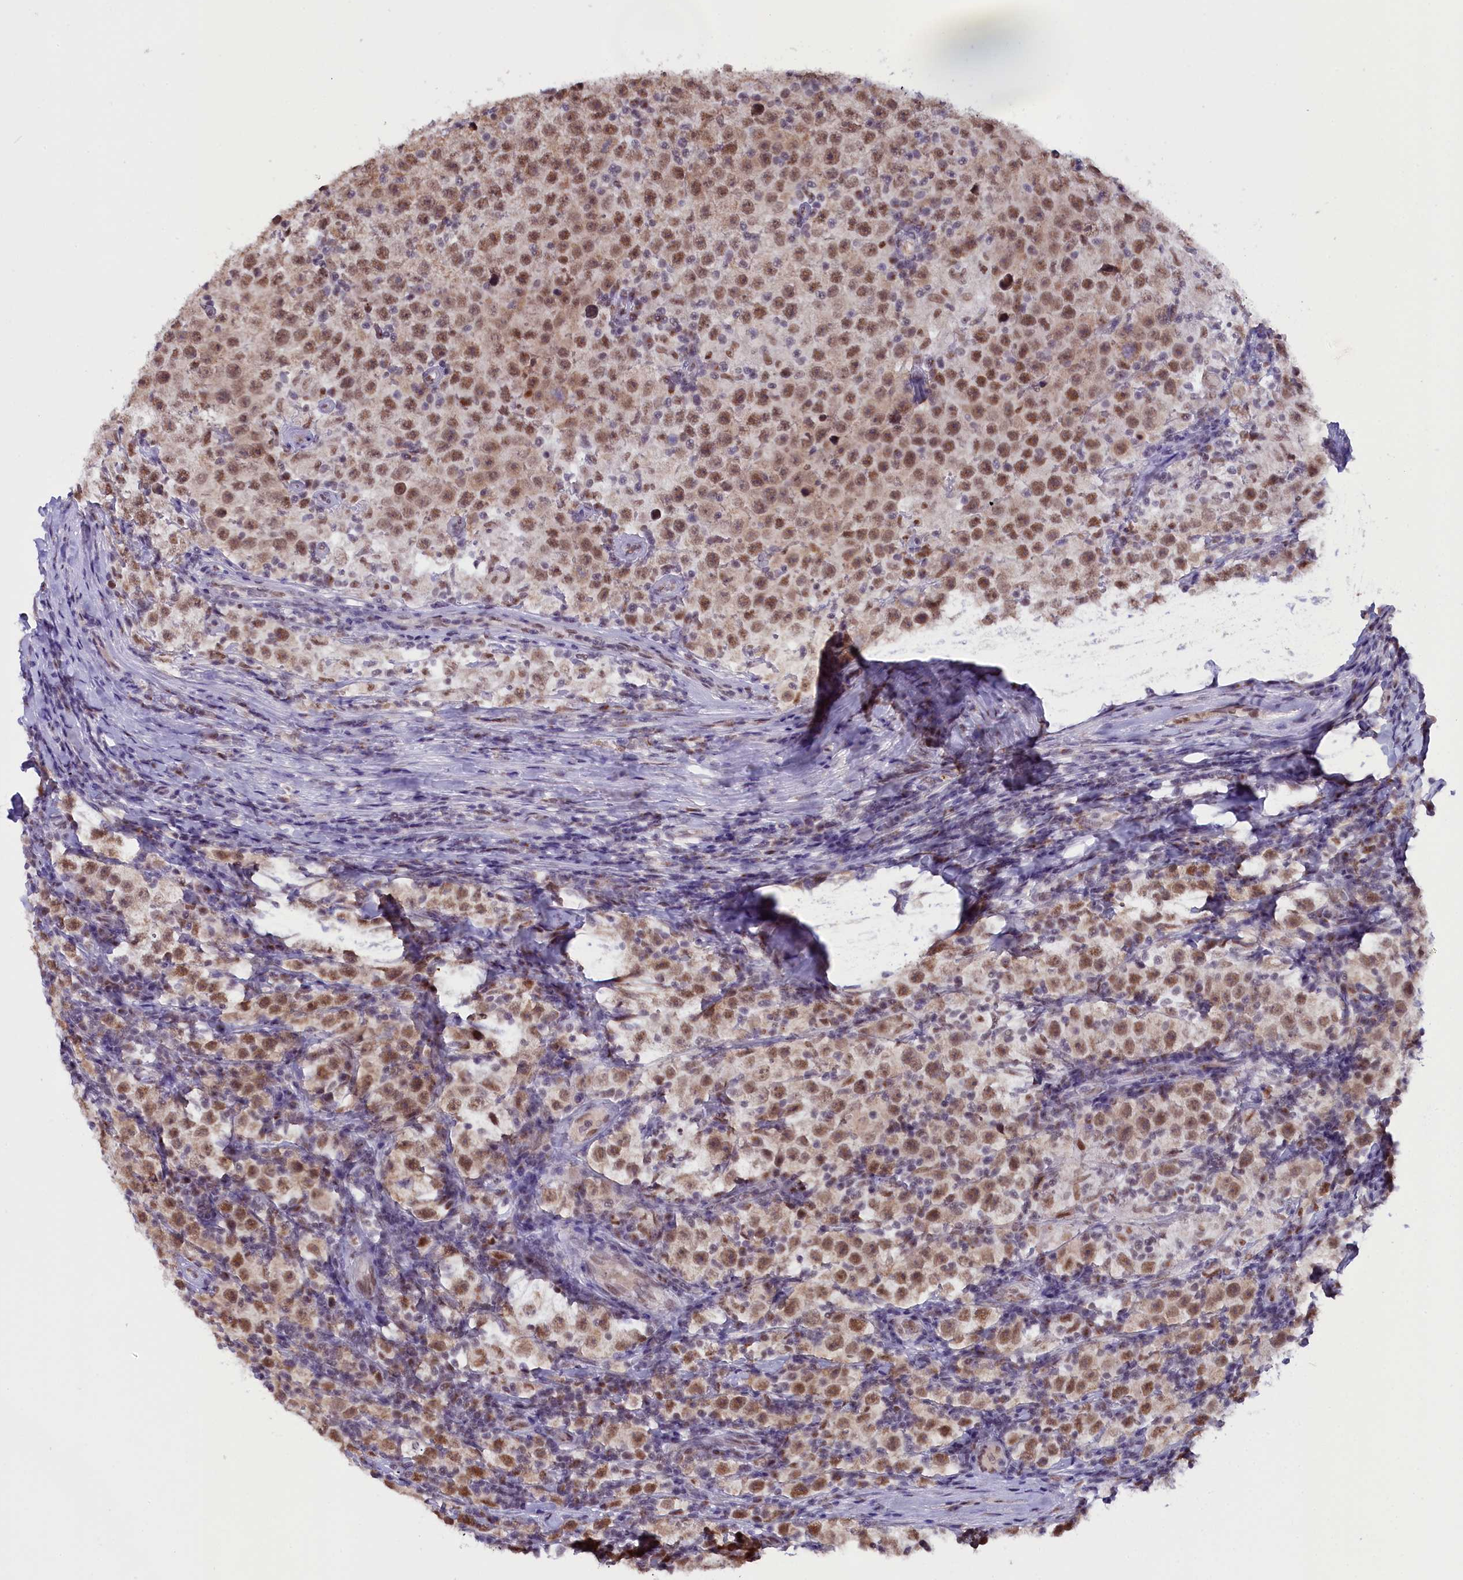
{"staining": {"intensity": "moderate", "quantity": ">75%", "location": "nuclear"}, "tissue": "testis cancer", "cell_type": "Tumor cells", "image_type": "cancer", "snomed": [{"axis": "morphology", "description": "Normal tissue, NOS"}, {"axis": "morphology", "description": "Urothelial carcinoma, High grade"}, {"axis": "morphology", "description": "Seminoma, NOS"}, {"axis": "morphology", "description": "Carcinoma, Embryonal, NOS"}, {"axis": "topography", "description": "Urinary bladder"}, {"axis": "topography", "description": "Testis"}], "caption": "Immunohistochemistry image of neoplastic tissue: seminoma (testis) stained using IHC displays medium levels of moderate protein expression localized specifically in the nuclear of tumor cells, appearing as a nuclear brown color.", "gene": "NCBP1", "patient": {"sex": "male", "age": 41}}